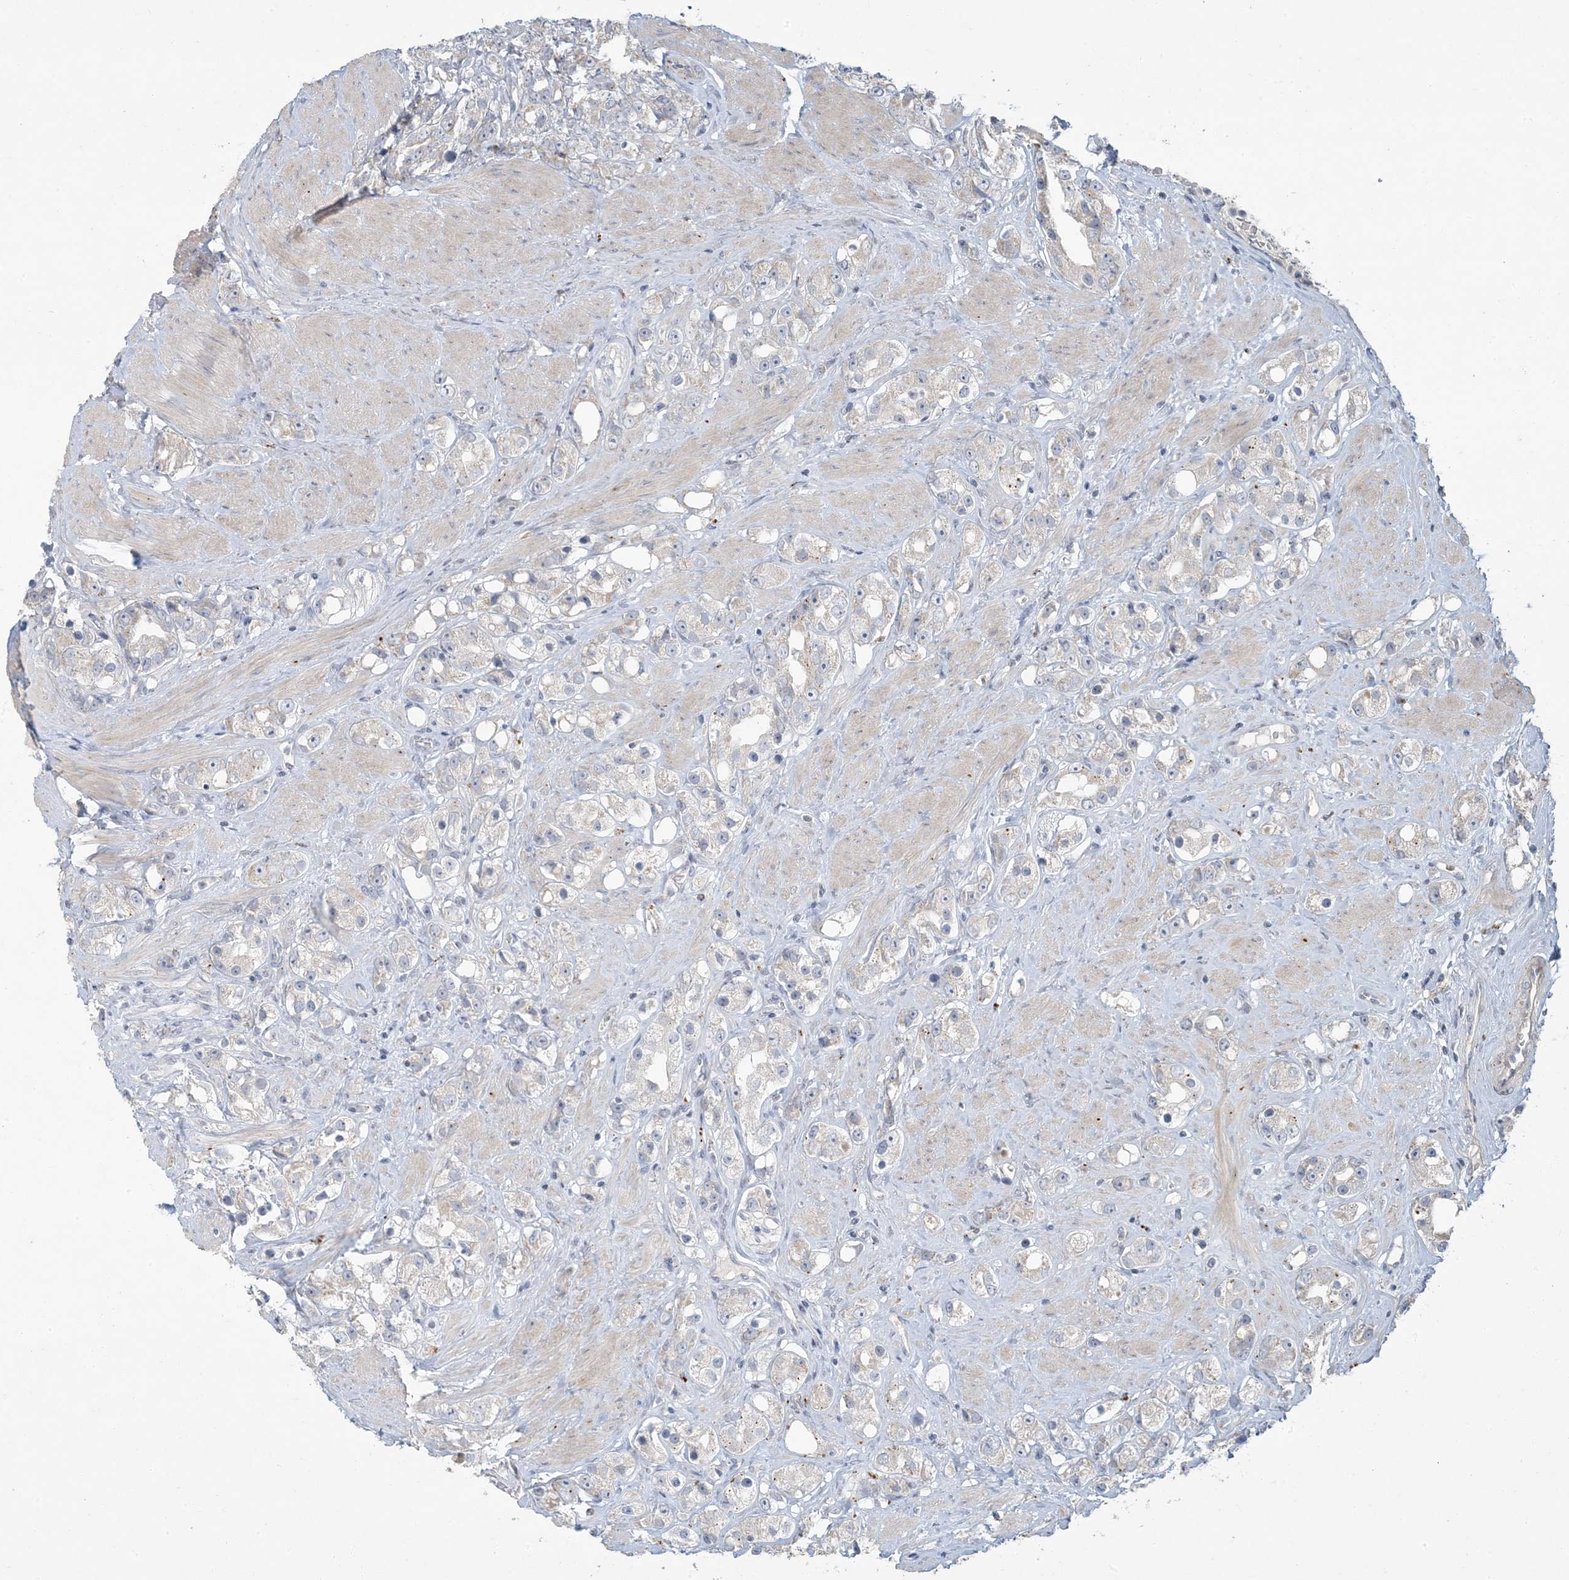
{"staining": {"intensity": "negative", "quantity": "none", "location": "none"}, "tissue": "prostate cancer", "cell_type": "Tumor cells", "image_type": "cancer", "snomed": [{"axis": "morphology", "description": "Adenocarcinoma, NOS"}, {"axis": "topography", "description": "Prostate"}], "caption": "Immunohistochemical staining of human adenocarcinoma (prostate) displays no significant staining in tumor cells.", "gene": "LTN1", "patient": {"sex": "male", "age": 79}}